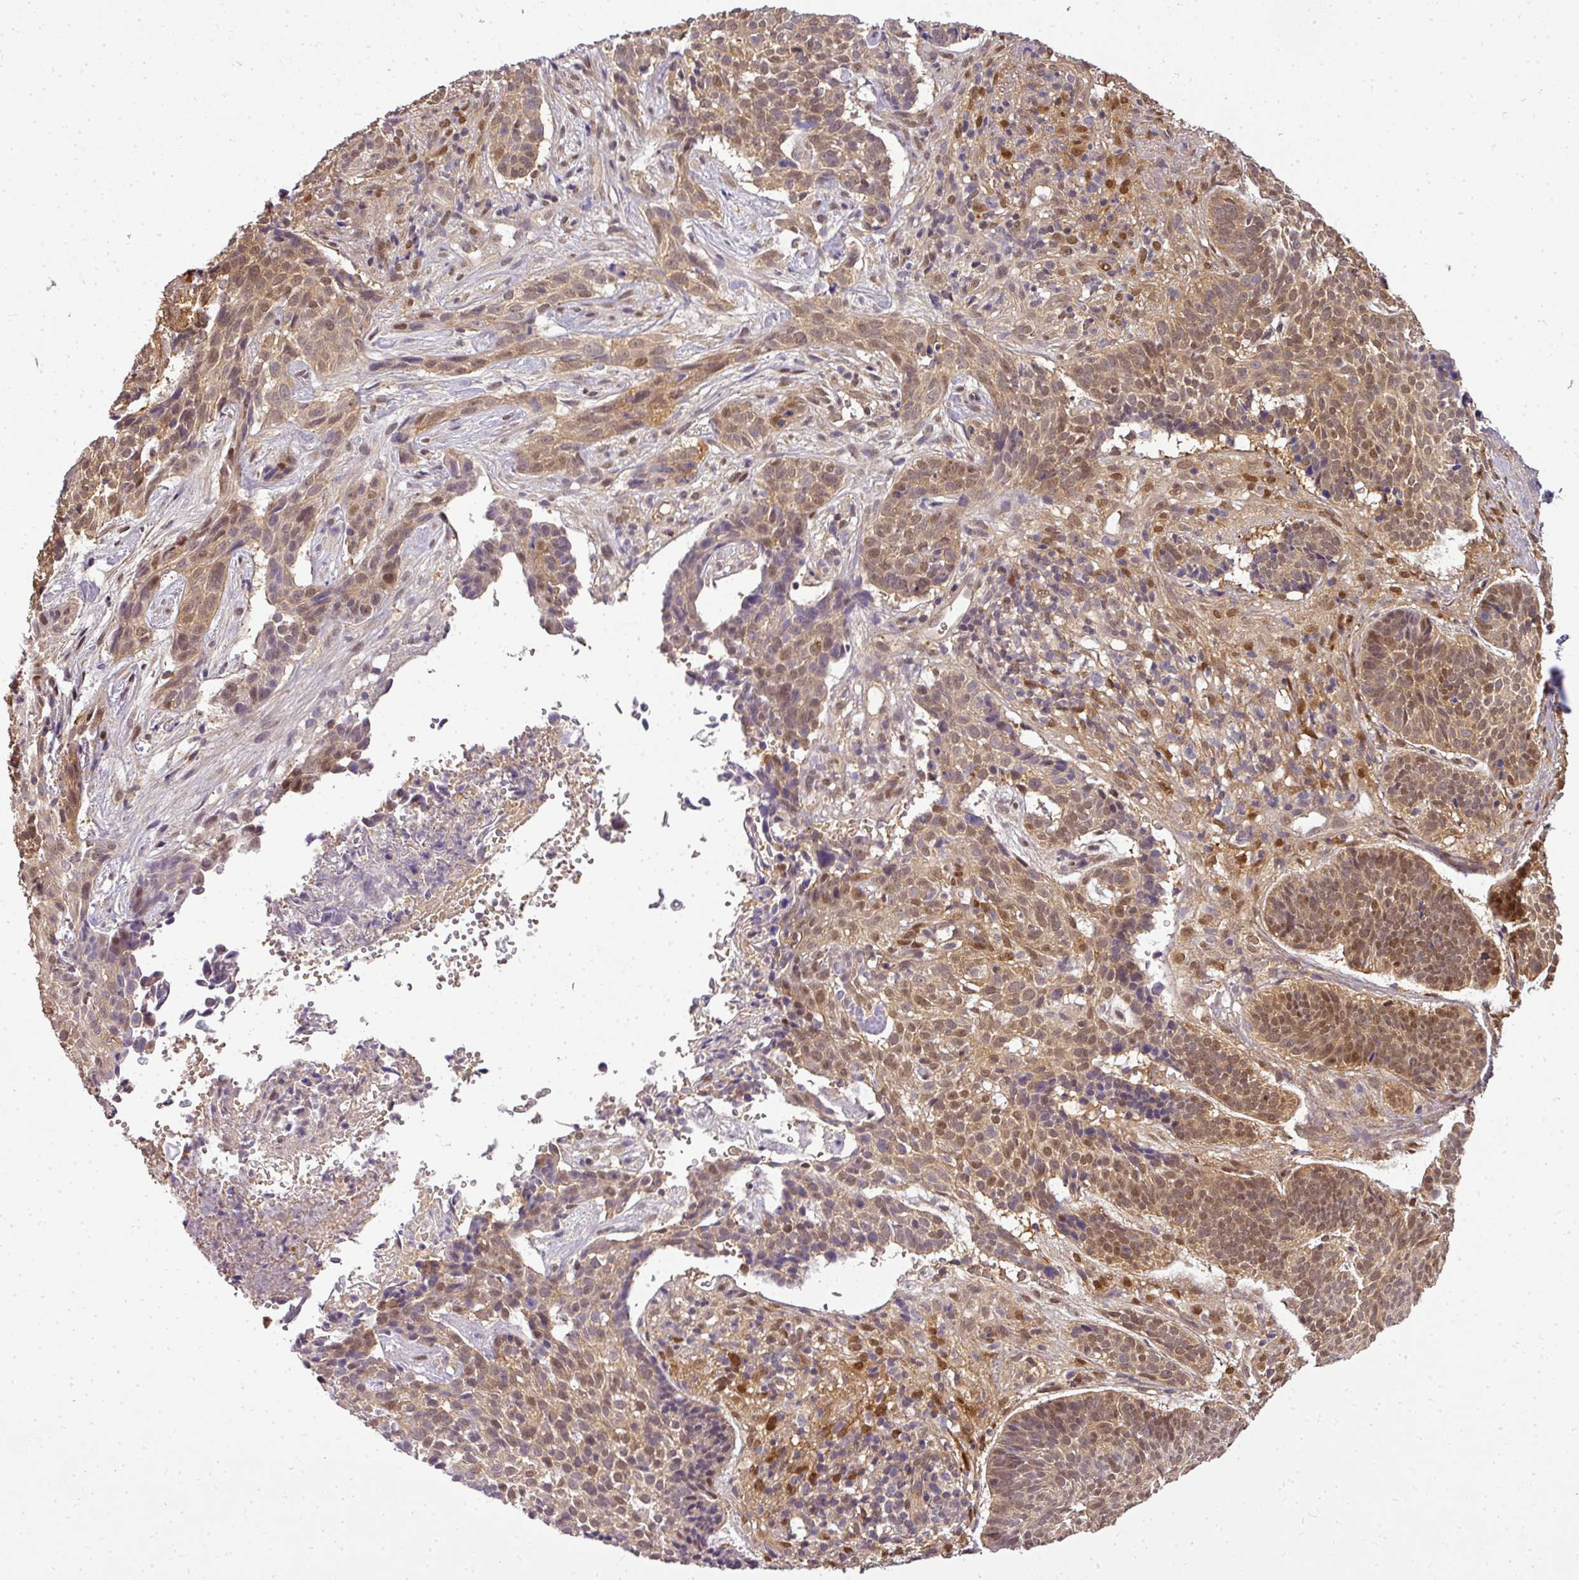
{"staining": {"intensity": "moderate", "quantity": "25%-75%", "location": "nuclear"}, "tissue": "skin cancer", "cell_type": "Tumor cells", "image_type": "cancer", "snomed": [{"axis": "morphology", "description": "Basal cell carcinoma"}, {"axis": "topography", "description": "Skin"}], "caption": "A brown stain labels moderate nuclear expression of a protein in skin basal cell carcinoma tumor cells.", "gene": "ADH5", "patient": {"sex": "male", "age": 70}}